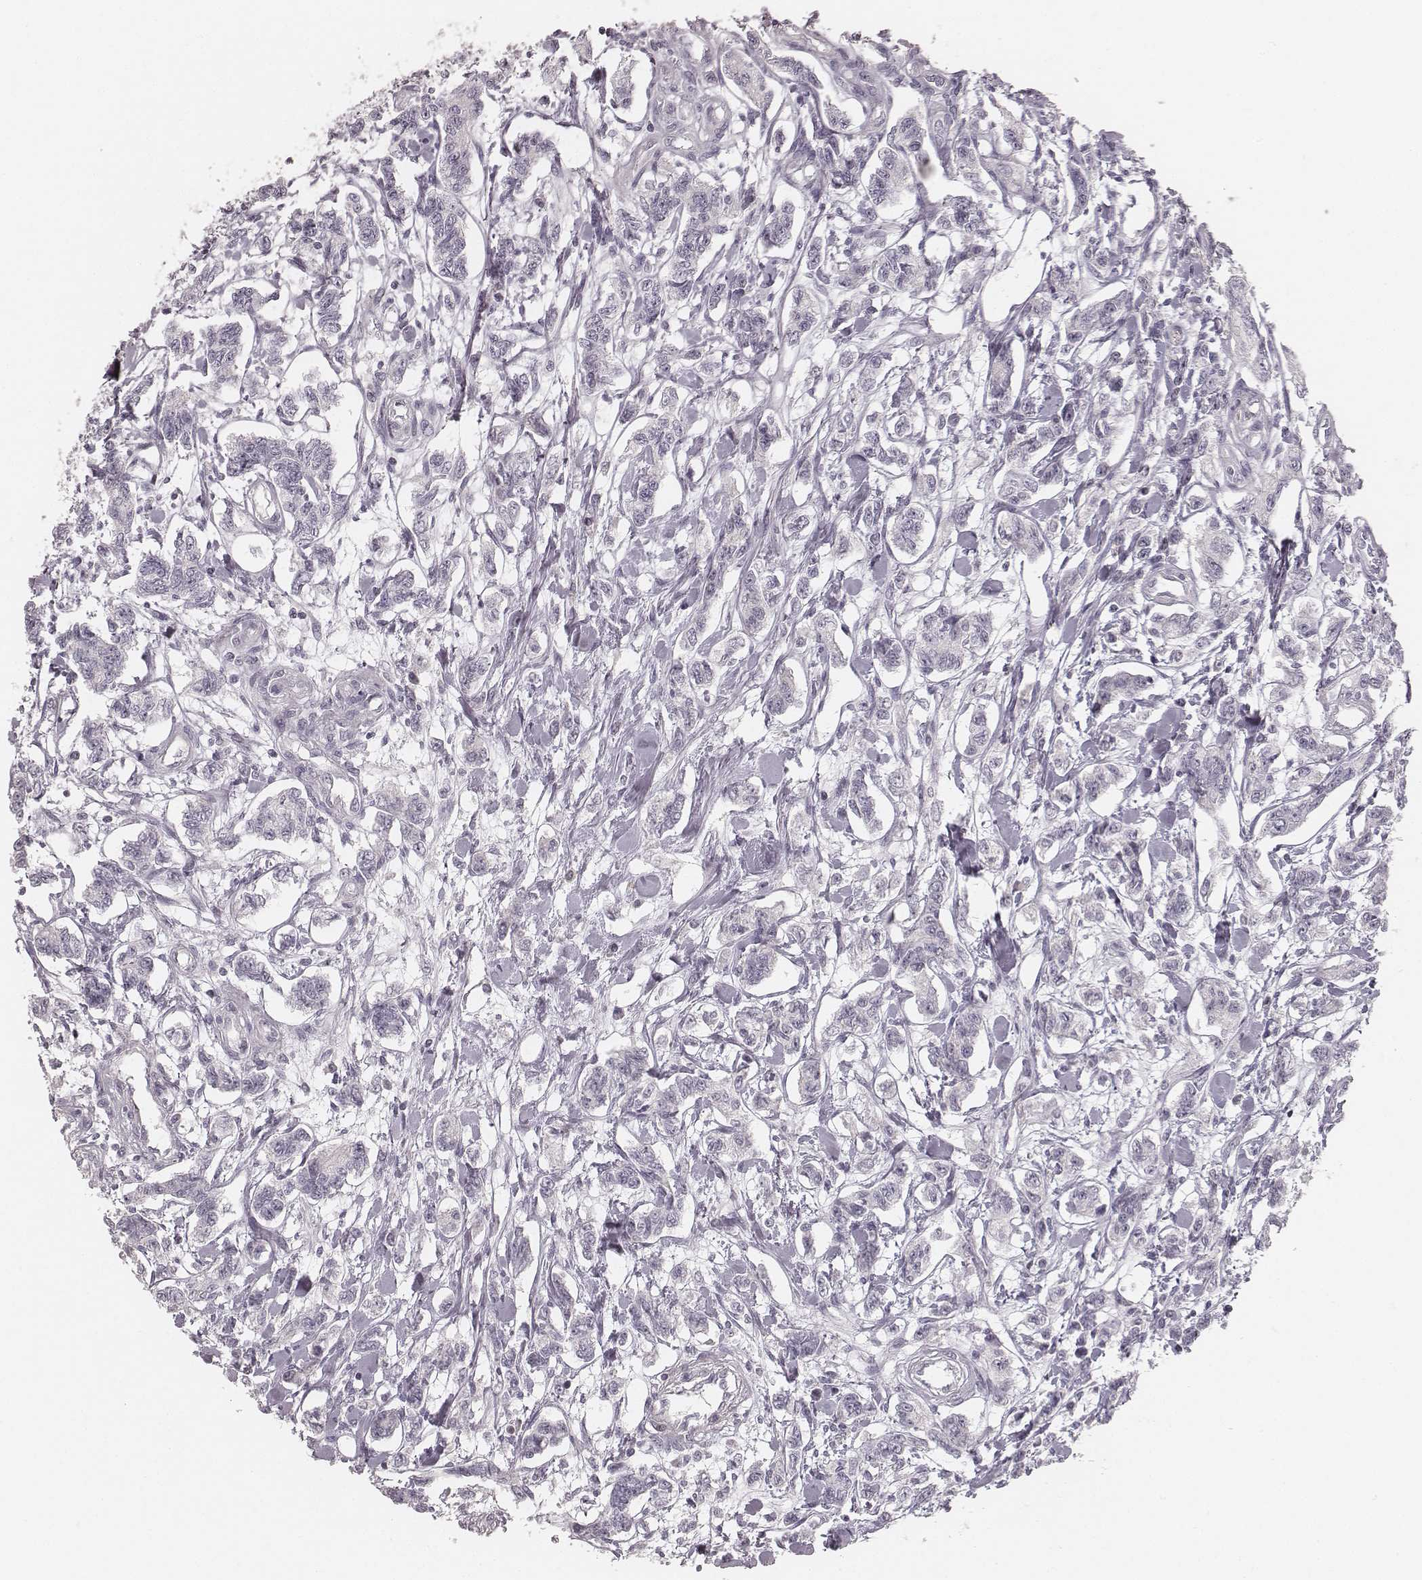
{"staining": {"intensity": "negative", "quantity": "none", "location": "none"}, "tissue": "carcinoid", "cell_type": "Tumor cells", "image_type": "cancer", "snomed": [{"axis": "morphology", "description": "Carcinoid, malignant, NOS"}, {"axis": "topography", "description": "Kidney"}], "caption": "An image of carcinoid stained for a protein demonstrates no brown staining in tumor cells. Brightfield microscopy of immunohistochemistry stained with DAB (brown) and hematoxylin (blue), captured at high magnification.", "gene": "SPATA24", "patient": {"sex": "female", "age": 41}}